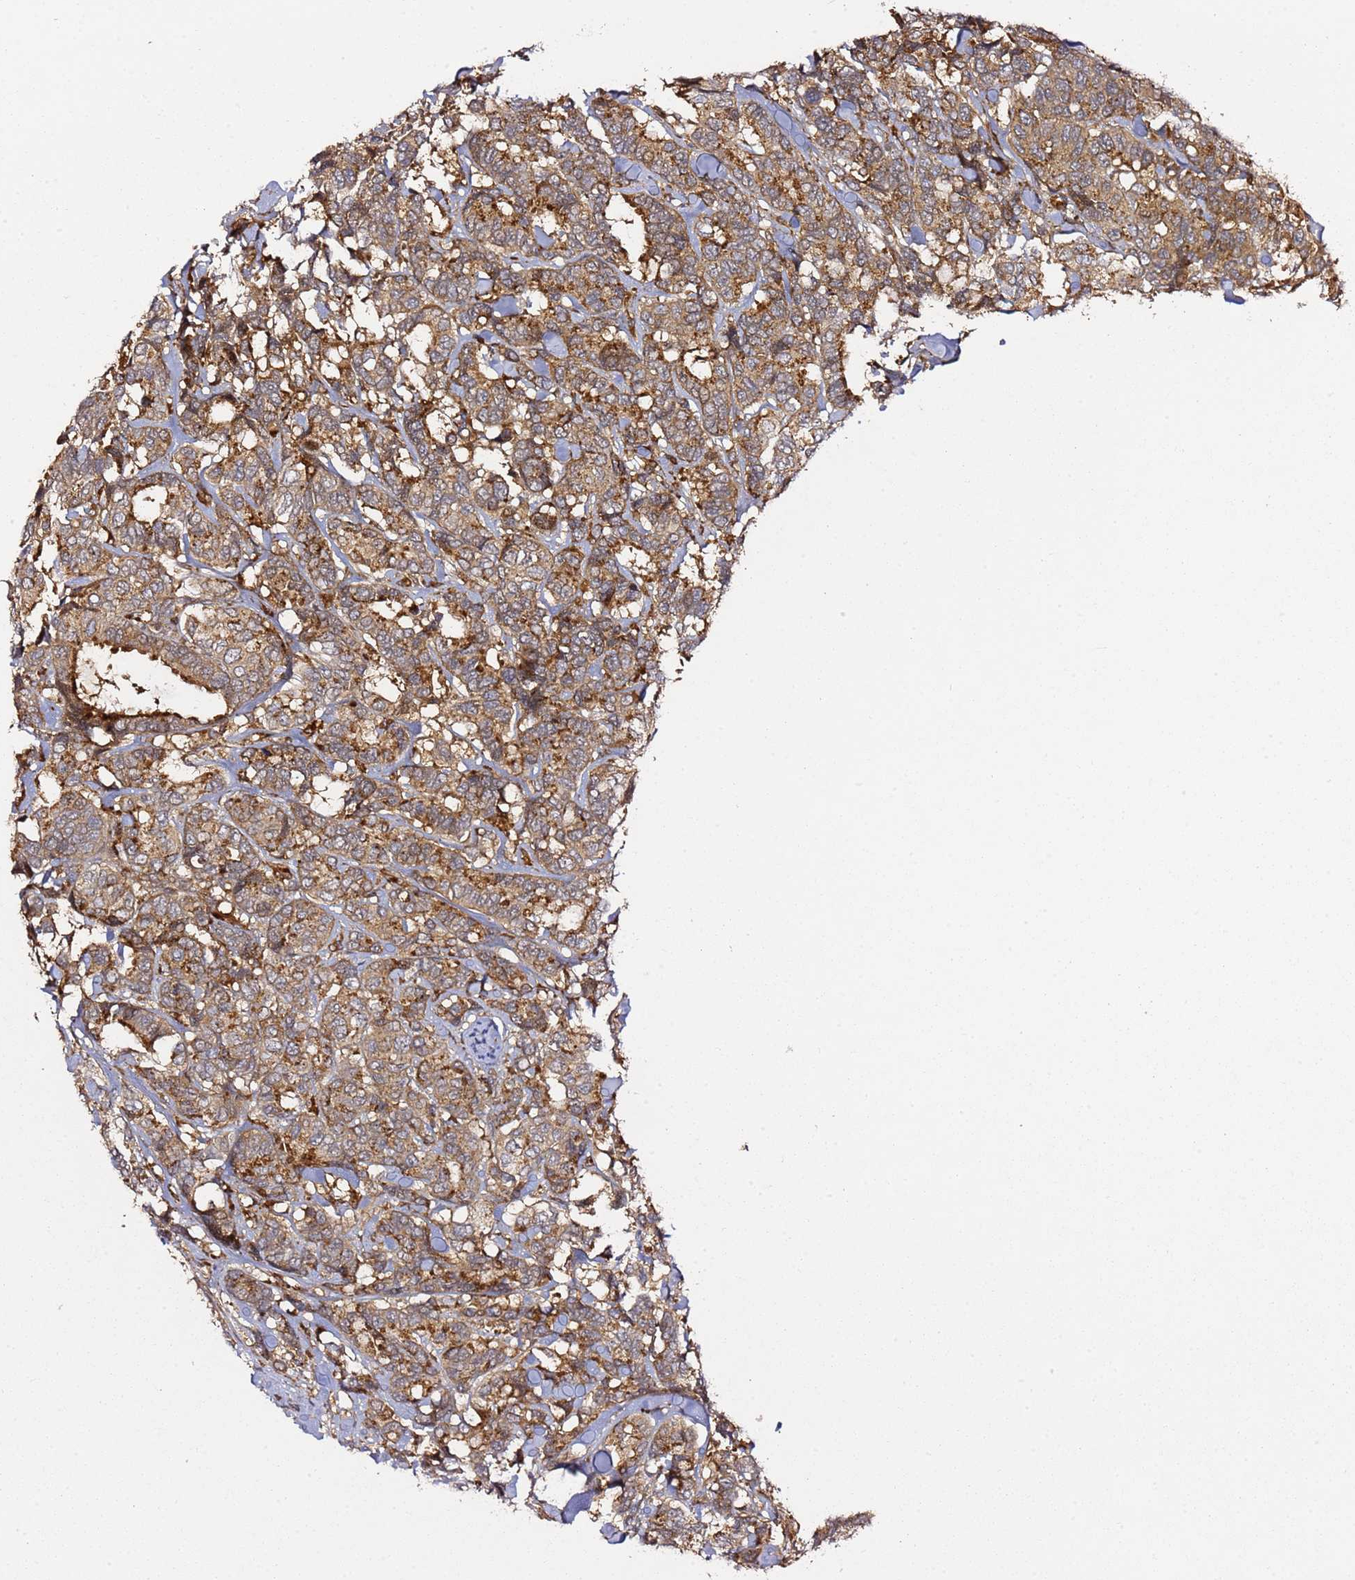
{"staining": {"intensity": "moderate", "quantity": ">75%", "location": "cytoplasmic/membranous"}, "tissue": "breast cancer", "cell_type": "Tumor cells", "image_type": "cancer", "snomed": [{"axis": "morphology", "description": "Duct carcinoma"}, {"axis": "topography", "description": "Breast"}], "caption": "This histopathology image displays immunohistochemistry staining of human breast cancer (intraductal carcinoma), with medium moderate cytoplasmic/membranous expression in approximately >75% of tumor cells.", "gene": "PRMT7", "patient": {"sex": "female", "age": 87}}